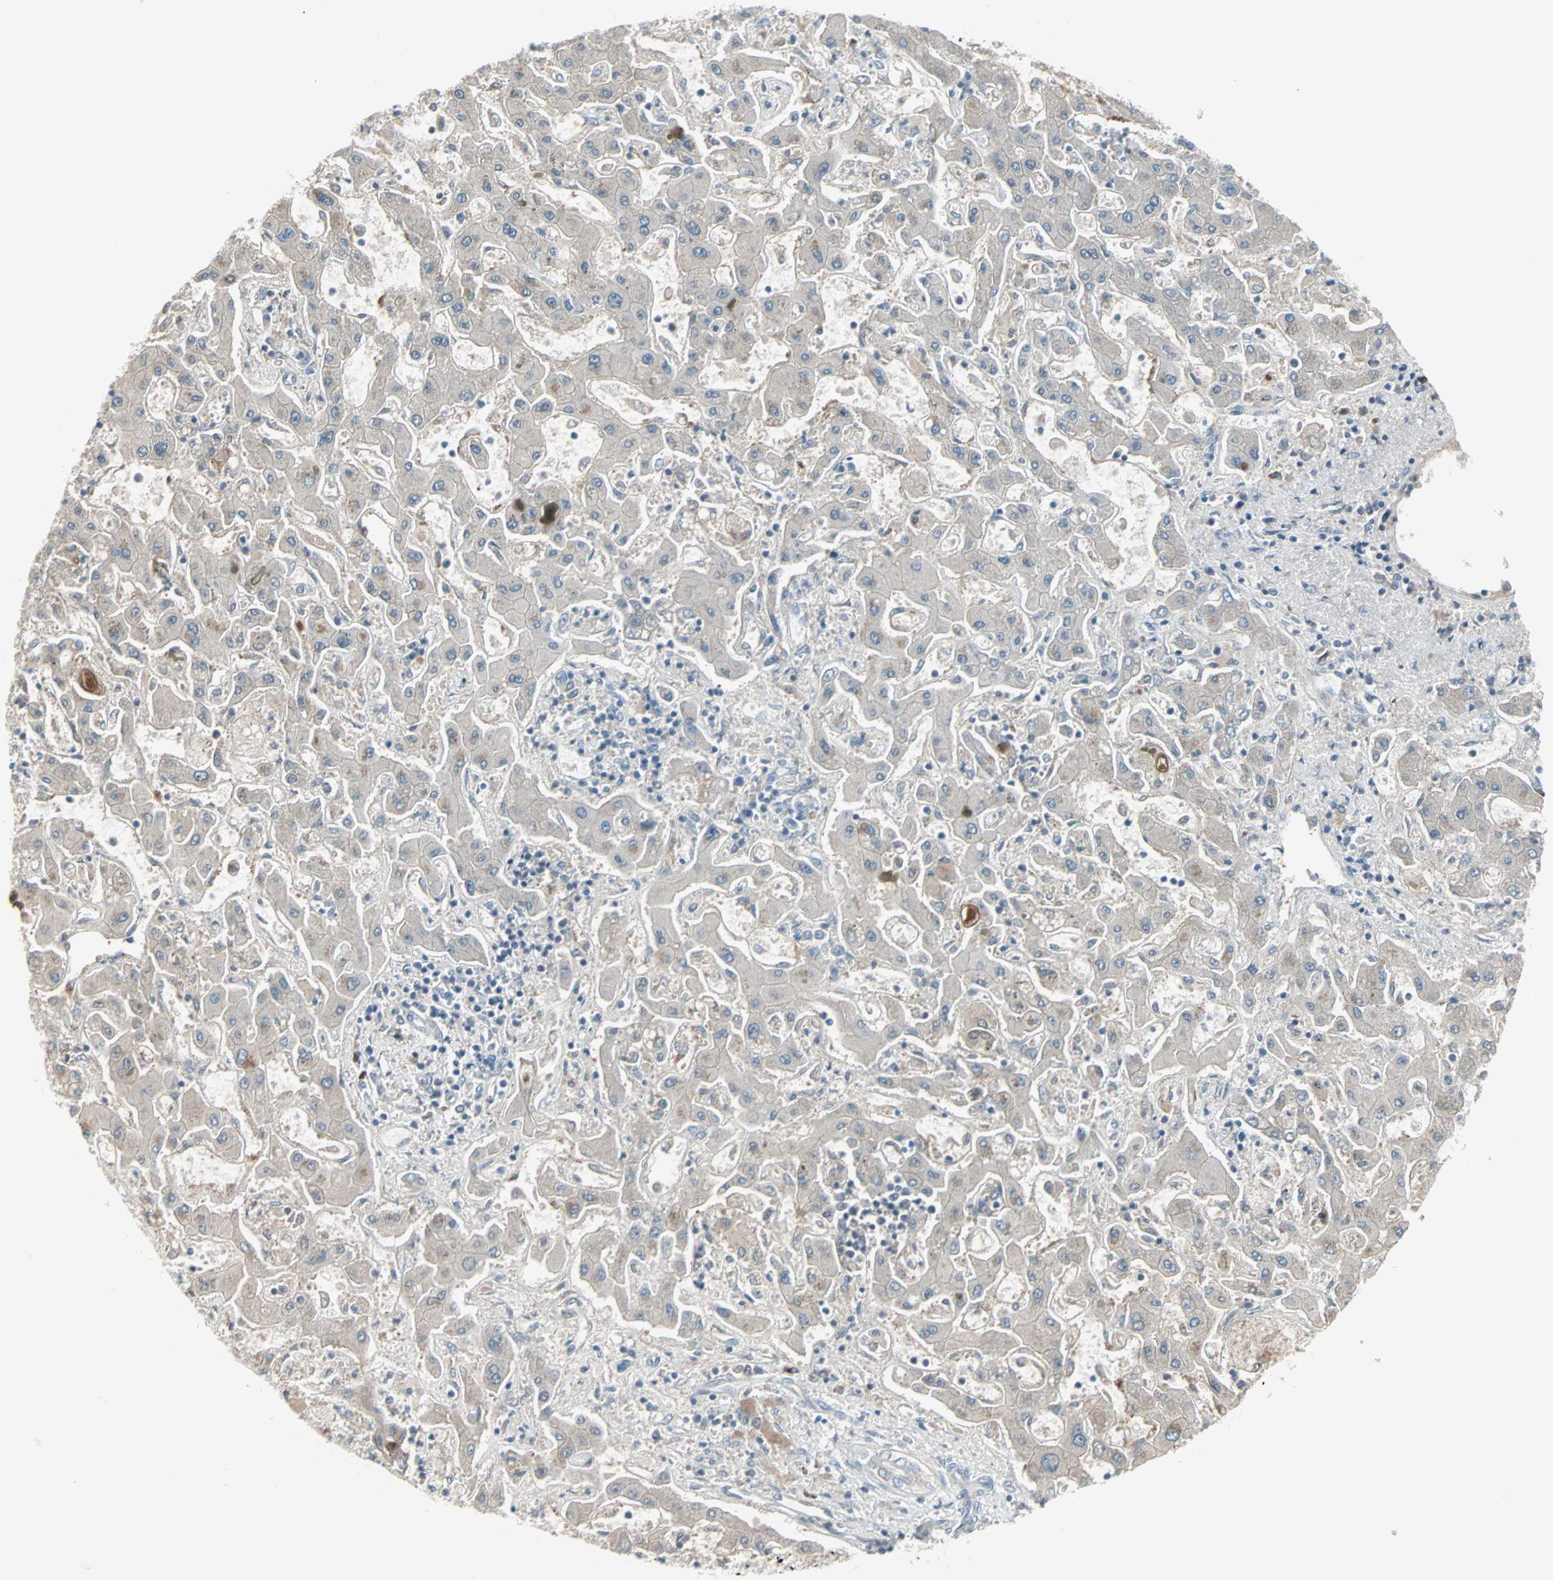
{"staining": {"intensity": "weak", "quantity": "25%-75%", "location": "cytoplasmic/membranous"}, "tissue": "liver cancer", "cell_type": "Tumor cells", "image_type": "cancer", "snomed": [{"axis": "morphology", "description": "Cholangiocarcinoma"}, {"axis": "topography", "description": "Liver"}], "caption": "The histopathology image exhibits immunohistochemical staining of cholangiocarcinoma (liver). There is weak cytoplasmic/membranous staining is seen in approximately 25%-75% of tumor cells.", "gene": "ZSCAN32", "patient": {"sex": "male", "age": 50}}